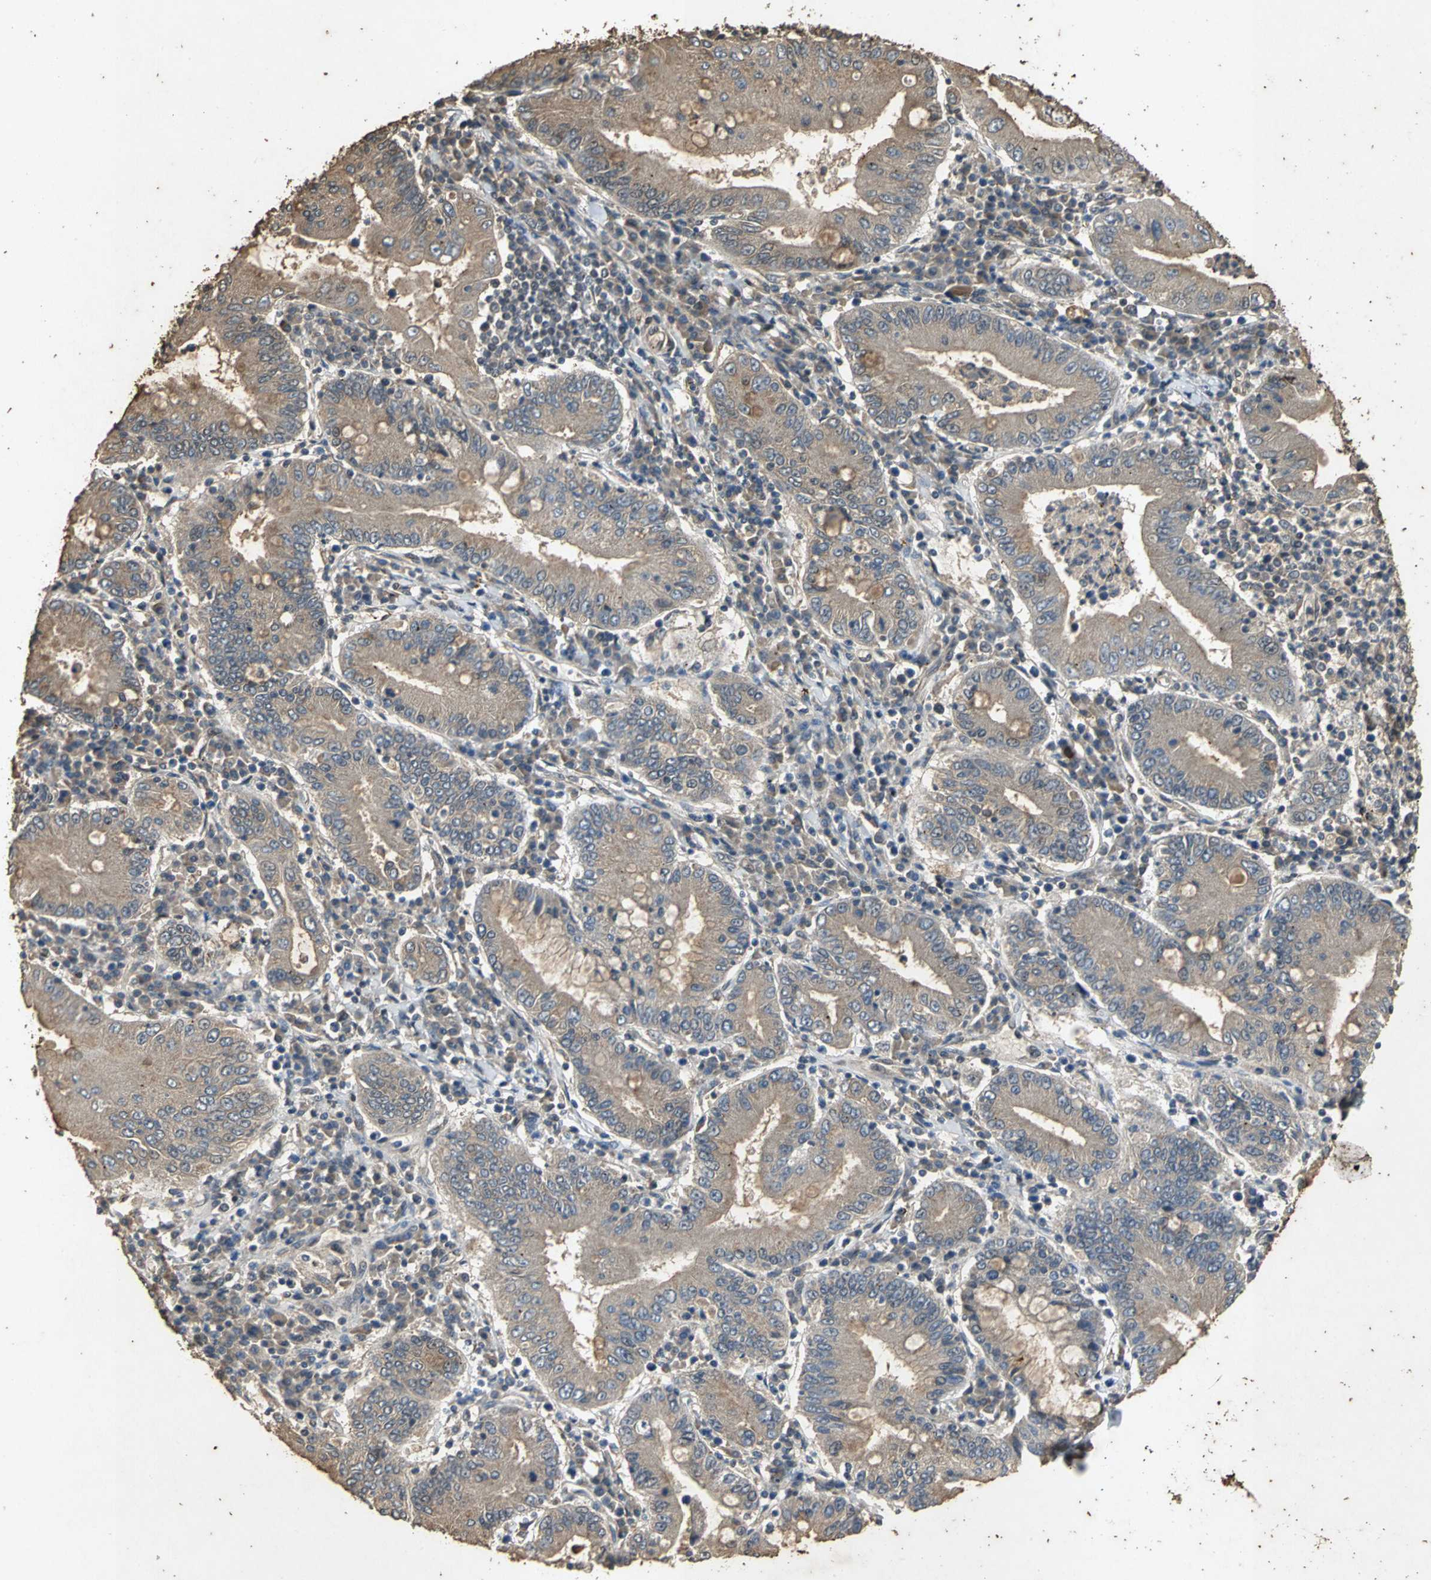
{"staining": {"intensity": "weak", "quantity": "25%-75%", "location": "cytoplasmic/membranous"}, "tissue": "stomach cancer", "cell_type": "Tumor cells", "image_type": "cancer", "snomed": [{"axis": "morphology", "description": "Normal tissue, NOS"}, {"axis": "morphology", "description": "Adenocarcinoma, NOS"}, {"axis": "topography", "description": "Esophagus"}, {"axis": "topography", "description": "Stomach, upper"}, {"axis": "topography", "description": "Peripheral nerve tissue"}], "caption": "IHC of stomach cancer demonstrates low levels of weak cytoplasmic/membranous staining in approximately 25%-75% of tumor cells.", "gene": "NOTCH3", "patient": {"sex": "male", "age": 62}}